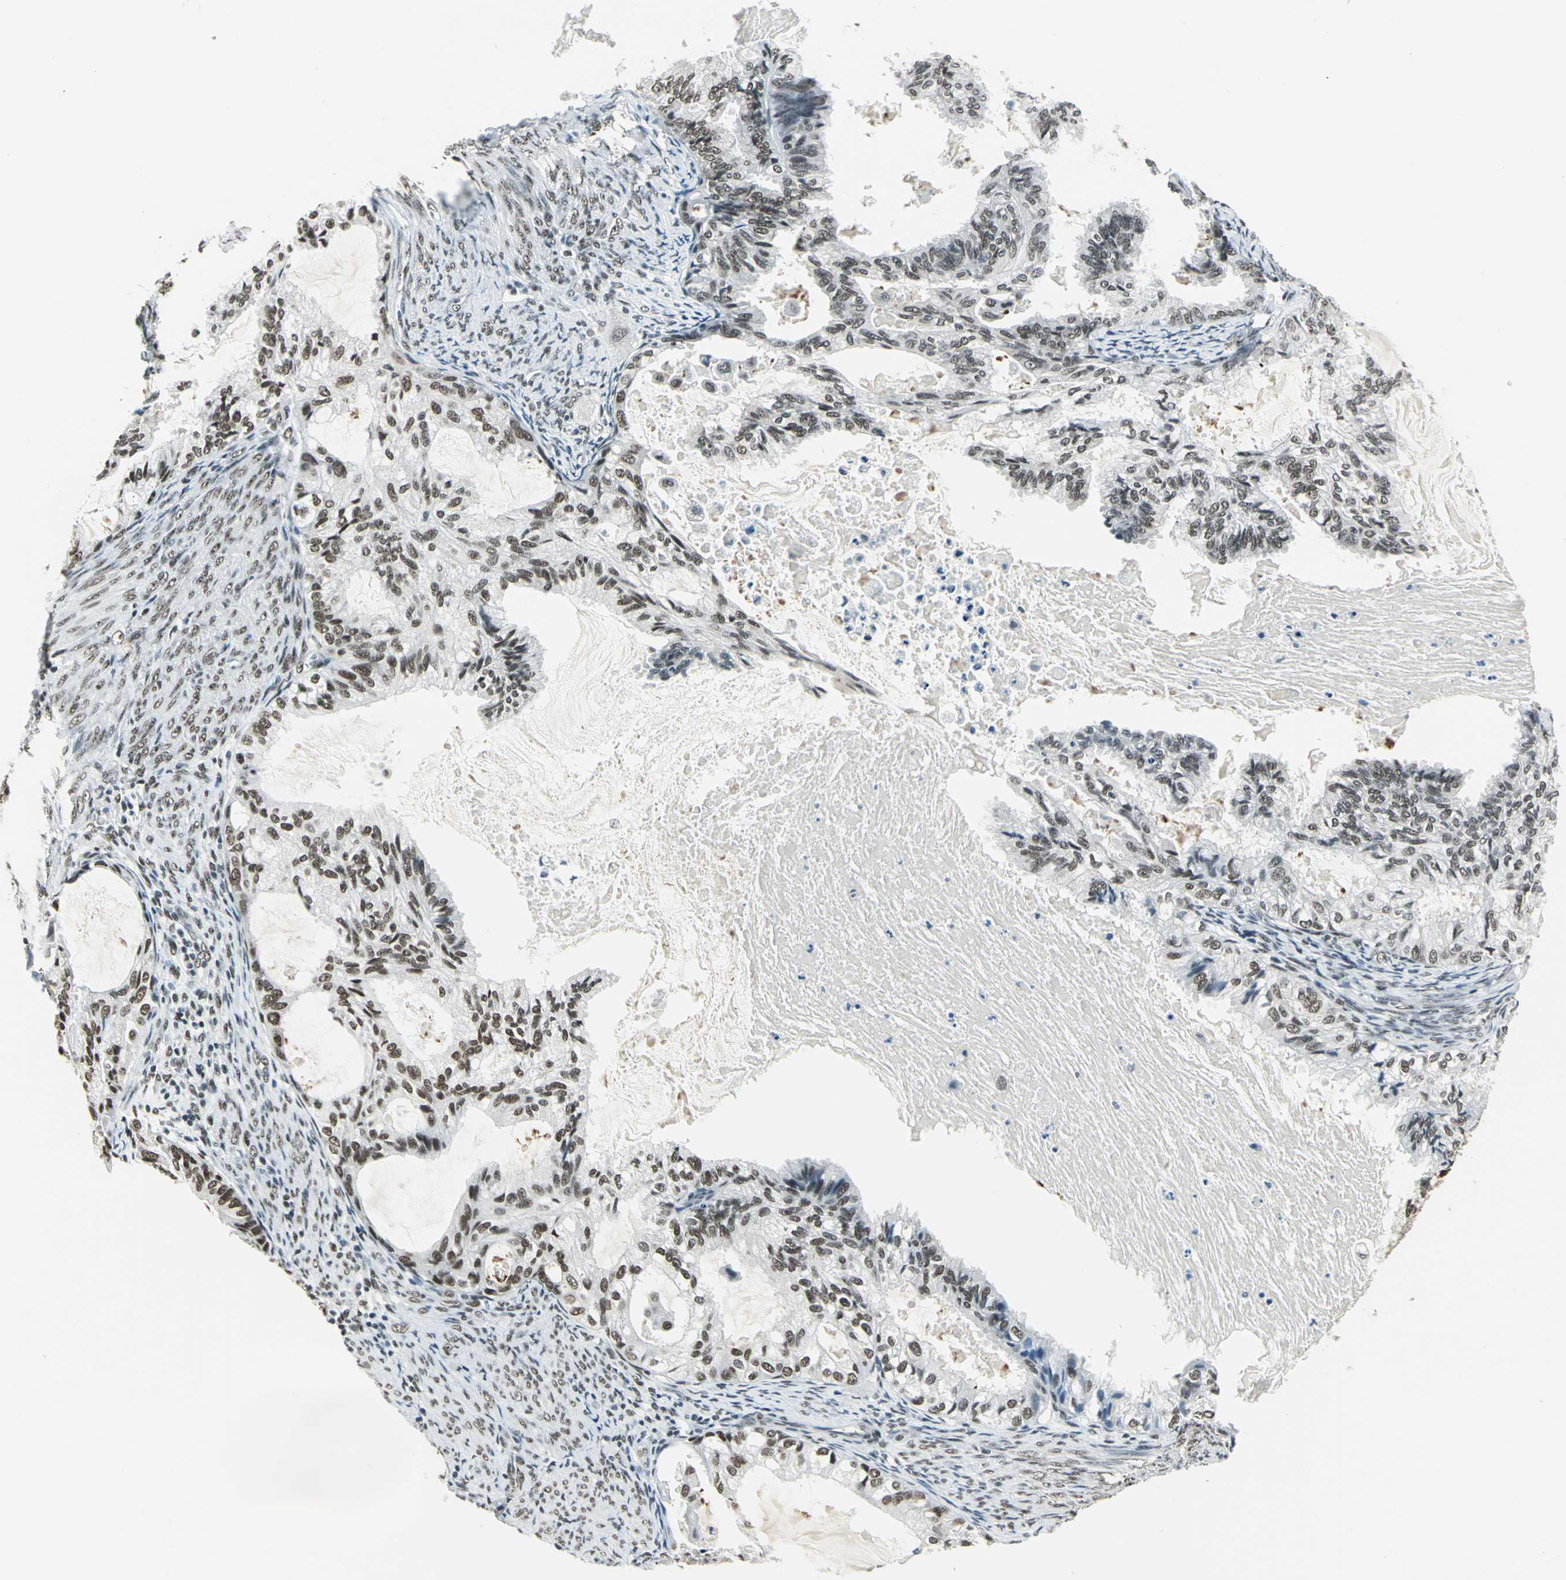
{"staining": {"intensity": "moderate", "quantity": ">75%", "location": "nuclear"}, "tissue": "cervical cancer", "cell_type": "Tumor cells", "image_type": "cancer", "snomed": [{"axis": "morphology", "description": "Normal tissue, NOS"}, {"axis": "morphology", "description": "Adenocarcinoma, NOS"}, {"axis": "topography", "description": "Cervix"}, {"axis": "topography", "description": "Endometrium"}], "caption": "Cervical cancer tissue shows moderate nuclear positivity in approximately >75% of tumor cells, visualized by immunohistochemistry.", "gene": "ADNP", "patient": {"sex": "female", "age": 86}}